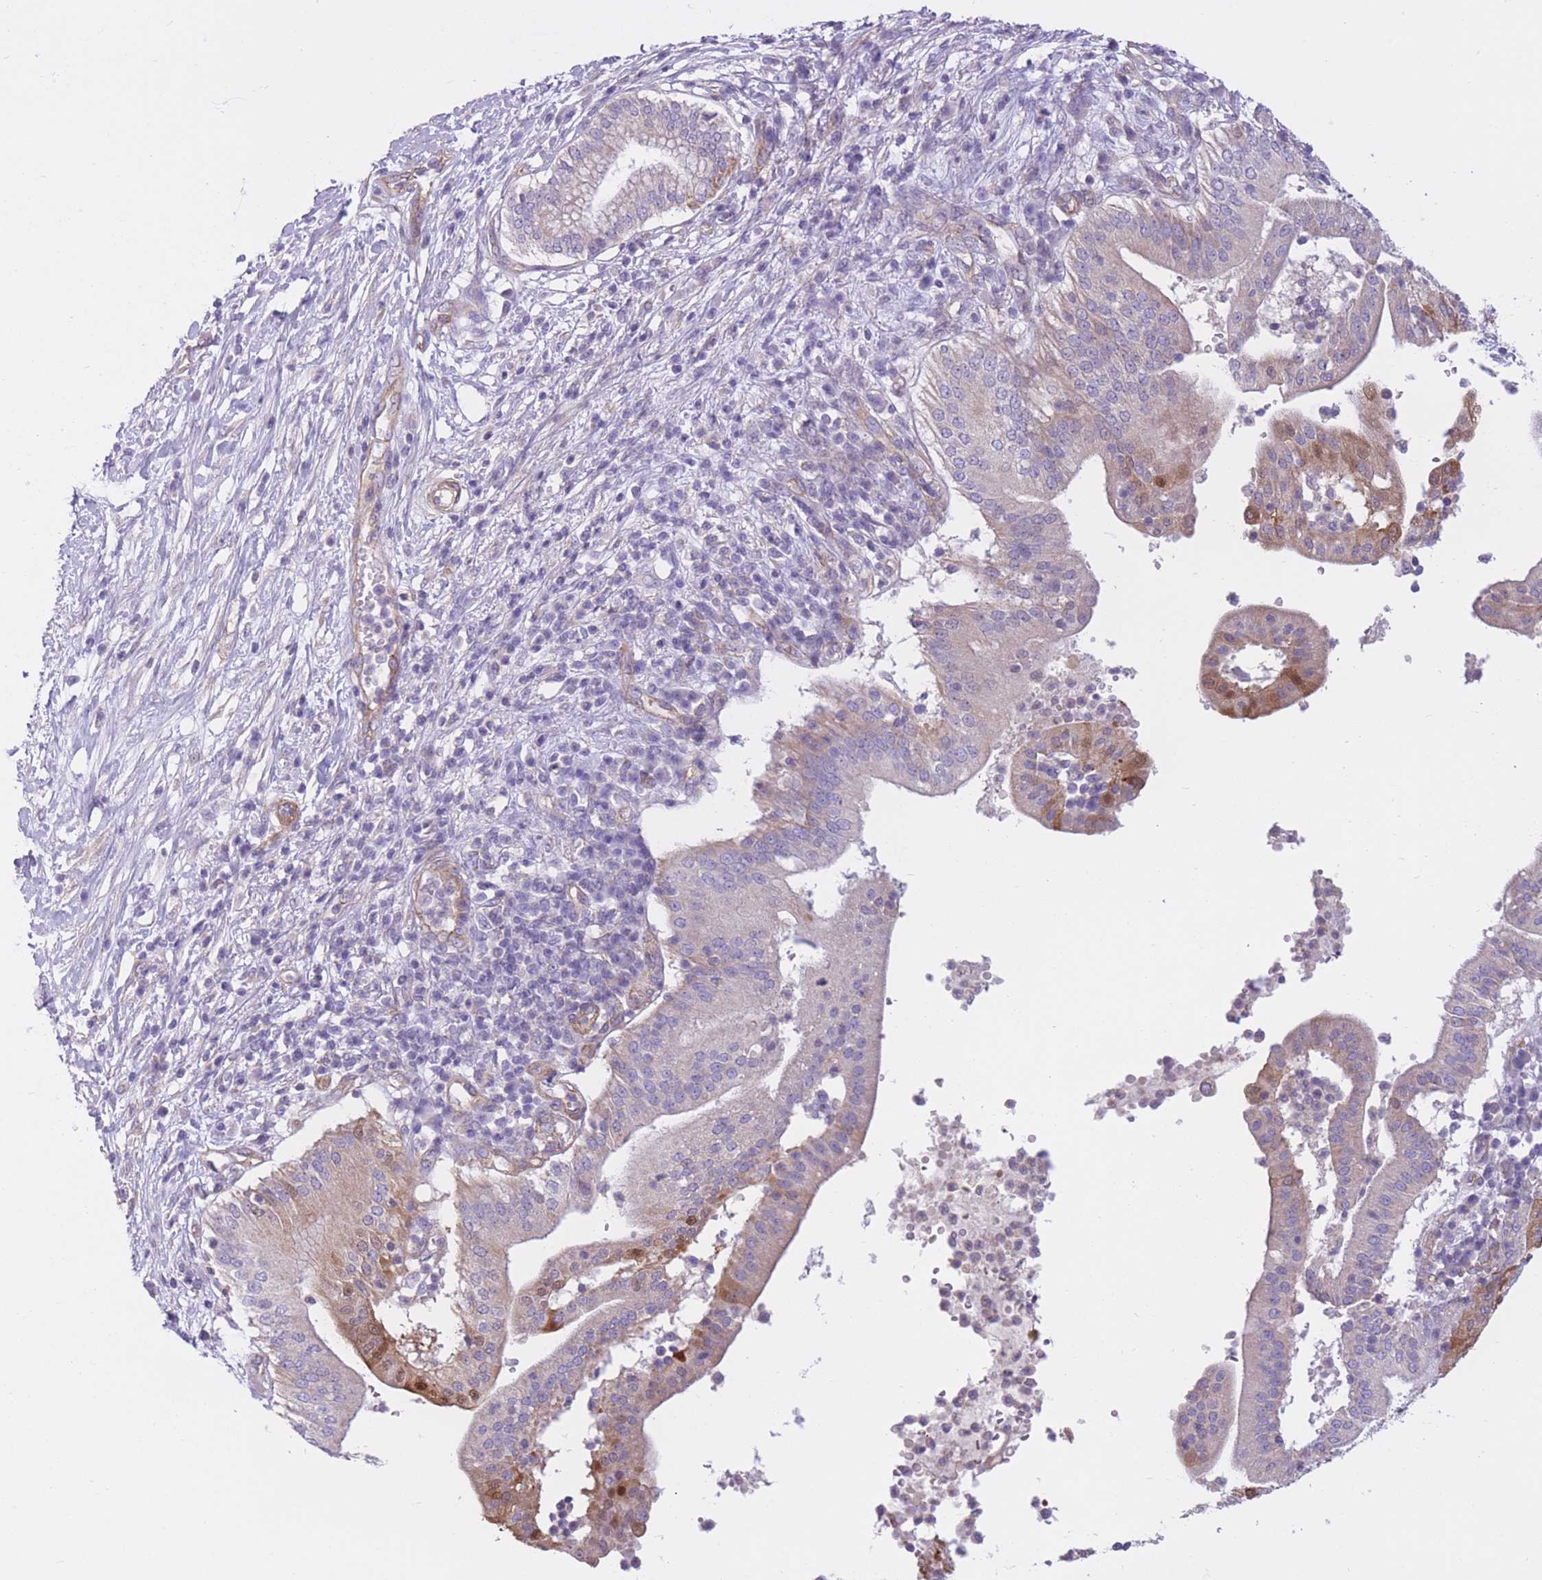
{"staining": {"intensity": "moderate", "quantity": "<25%", "location": "cytoplasmic/membranous"}, "tissue": "pancreatic cancer", "cell_type": "Tumor cells", "image_type": "cancer", "snomed": [{"axis": "morphology", "description": "Adenocarcinoma, NOS"}, {"axis": "topography", "description": "Pancreas"}], "caption": "Immunohistochemistry of pancreatic cancer exhibits low levels of moderate cytoplasmic/membranous expression in about <25% of tumor cells. The staining is performed using DAB (3,3'-diaminobenzidine) brown chromogen to label protein expression. The nuclei are counter-stained blue using hematoxylin.", "gene": "SERPINB3", "patient": {"sex": "male", "age": 68}}